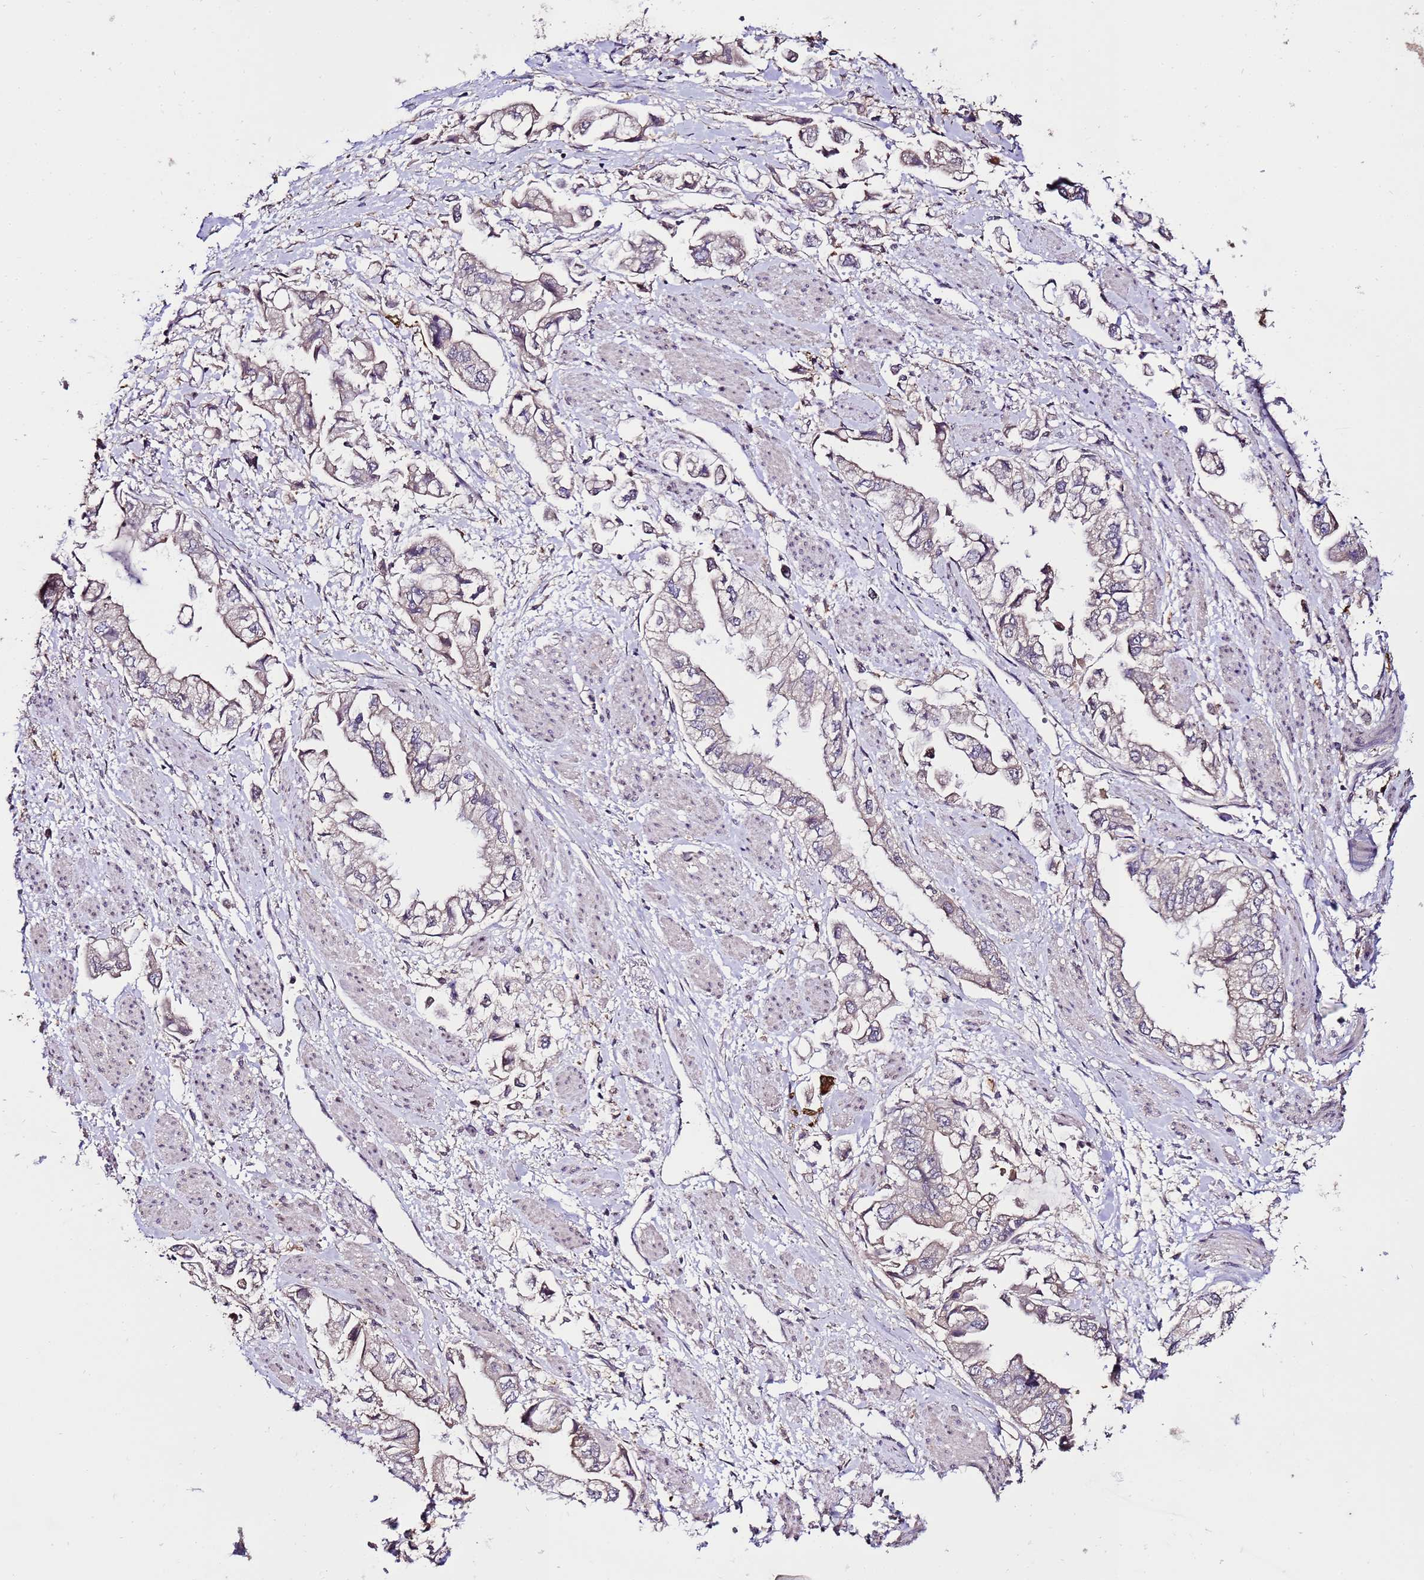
{"staining": {"intensity": "weak", "quantity": "25%-75%", "location": "cytoplasmic/membranous"}, "tissue": "stomach cancer", "cell_type": "Tumor cells", "image_type": "cancer", "snomed": [{"axis": "morphology", "description": "Adenocarcinoma, NOS"}, {"axis": "topography", "description": "Stomach"}], "caption": "Protein expression analysis of adenocarcinoma (stomach) exhibits weak cytoplasmic/membranous expression in about 25%-75% of tumor cells.", "gene": "ZNF329", "patient": {"sex": "male", "age": 62}}